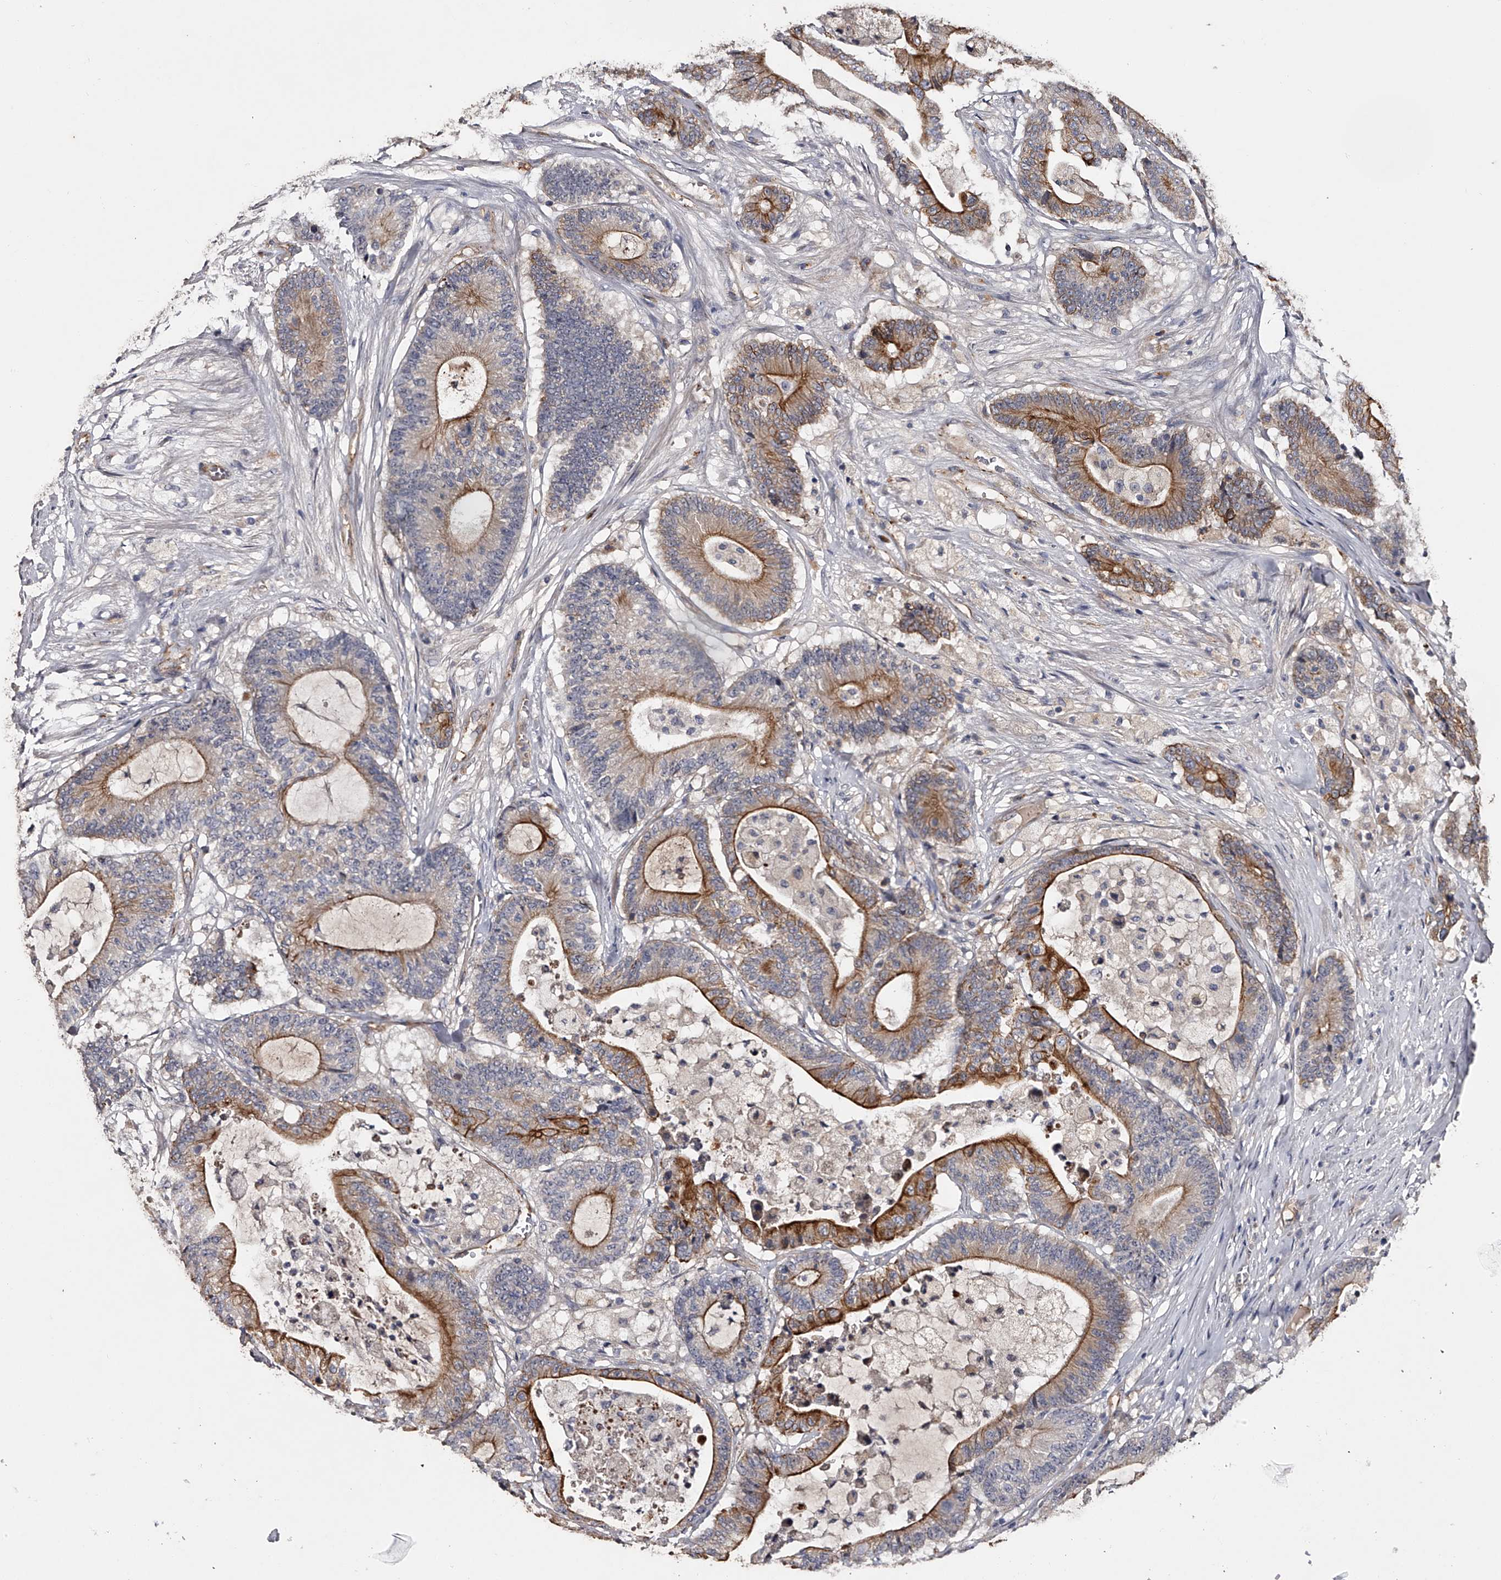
{"staining": {"intensity": "strong", "quantity": ">75%", "location": "cytoplasmic/membranous"}, "tissue": "colorectal cancer", "cell_type": "Tumor cells", "image_type": "cancer", "snomed": [{"axis": "morphology", "description": "Adenocarcinoma, NOS"}, {"axis": "topography", "description": "Colon"}], "caption": "Immunohistochemistry (IHC) (DAB (3,3'-diaminobenzidine)) staining of colorectal adenocarcinoma reveals strong cytoplasmic/membranous protein expression in approximately >75% of tumor cells.", "gene": "MDN1", "patient": {"sex": "female", "age": 84}}